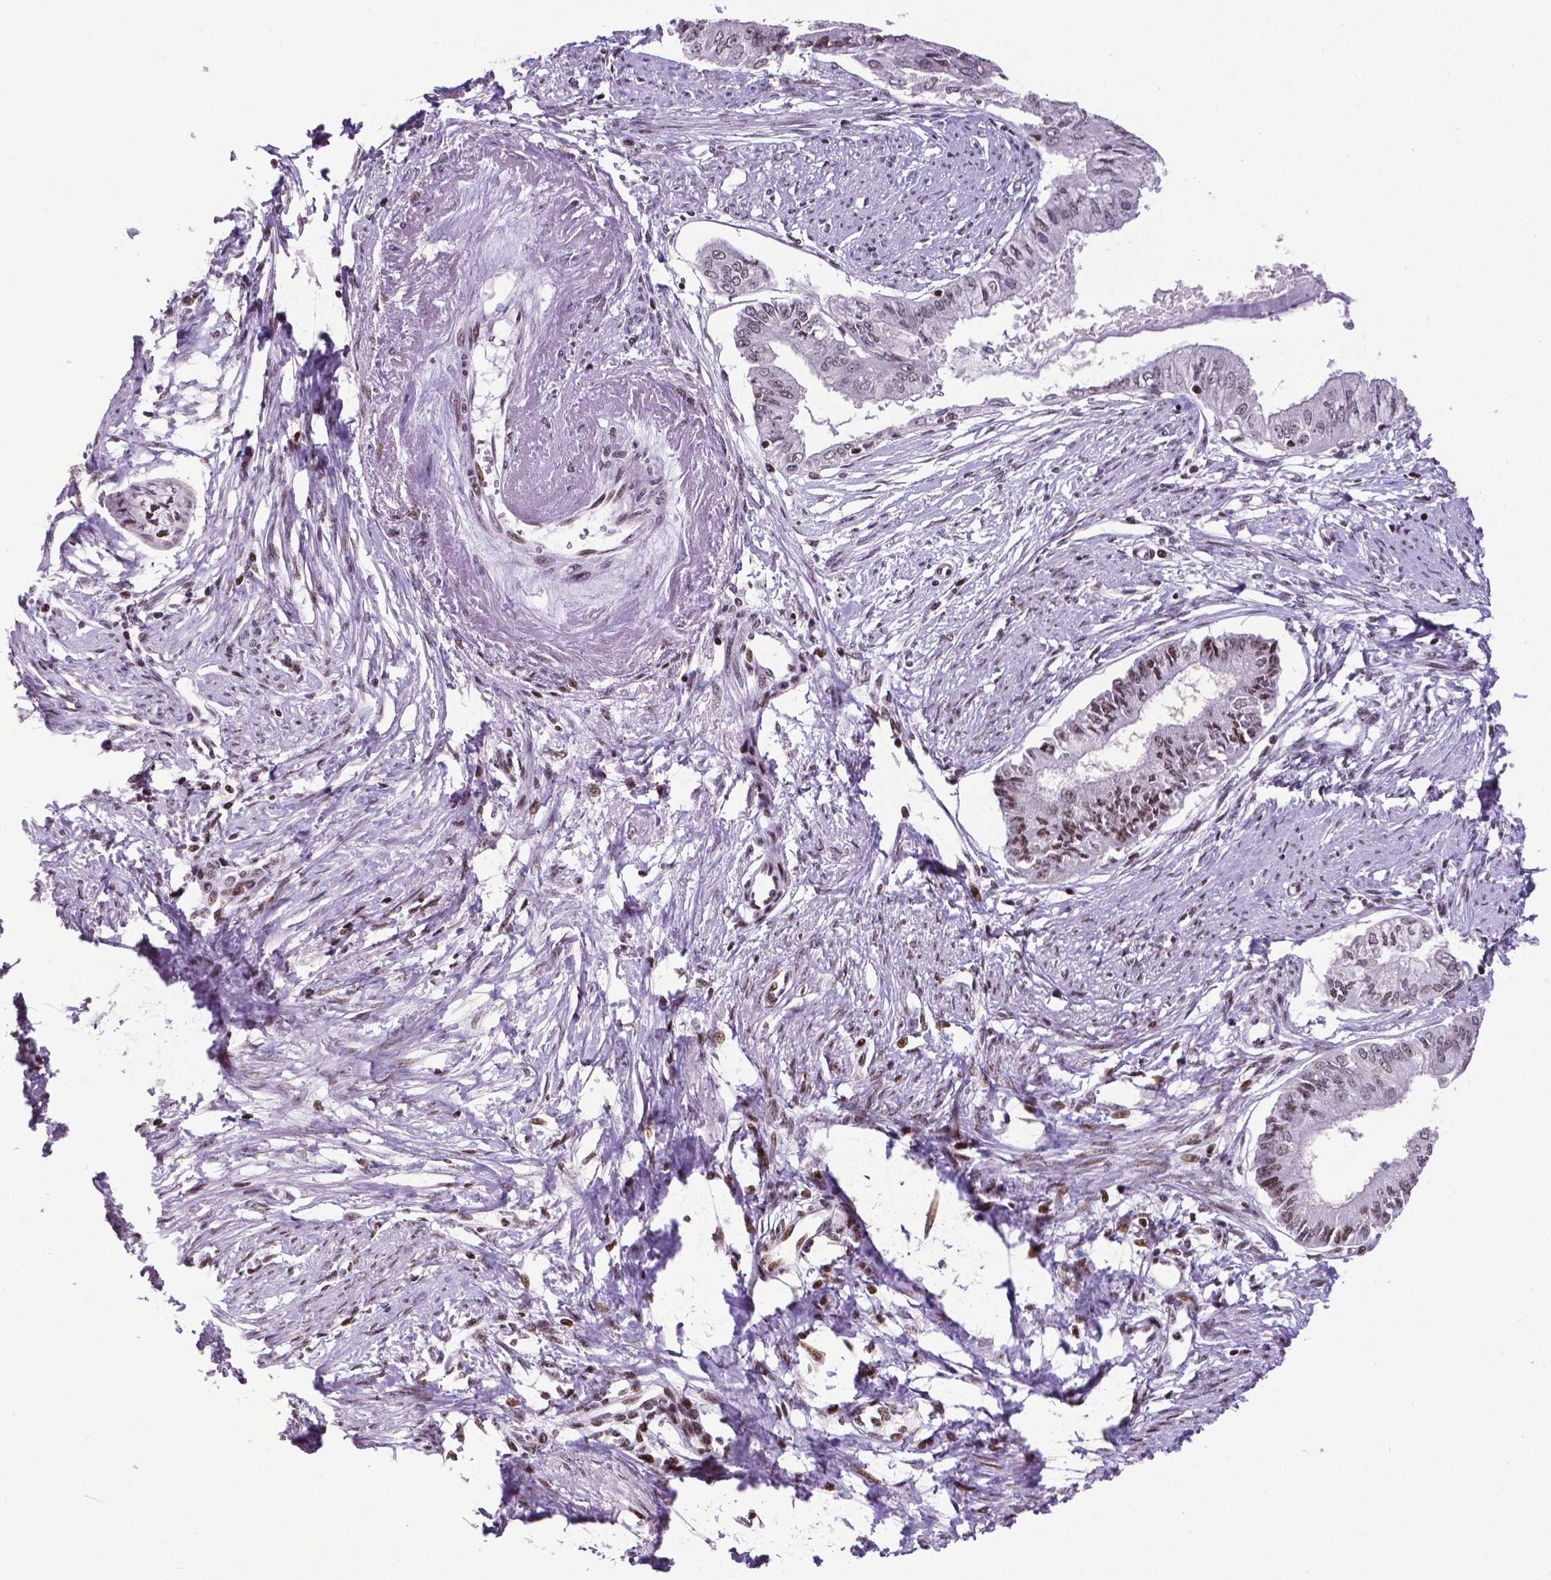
{"staining": {"intensity": "moderate", "quantity": ">75%", "location": "nuclear"}, "tissue": "endometrial cancer", "cell_type": "Tumor cells", "image_type": "cancer", "snomed": [{"axis": "morphology", "description": "Adenocarcinoma, NOS"}, {"axis": "topography", "description": "Endometrium"}], "caption": "Tumor cells display moderate nuclear staining in approximately >75% of cells in endometrial cancer (adenocarcinoma).", "gene": "CTCF", "patient": {"sex": "female", "age": 76}}